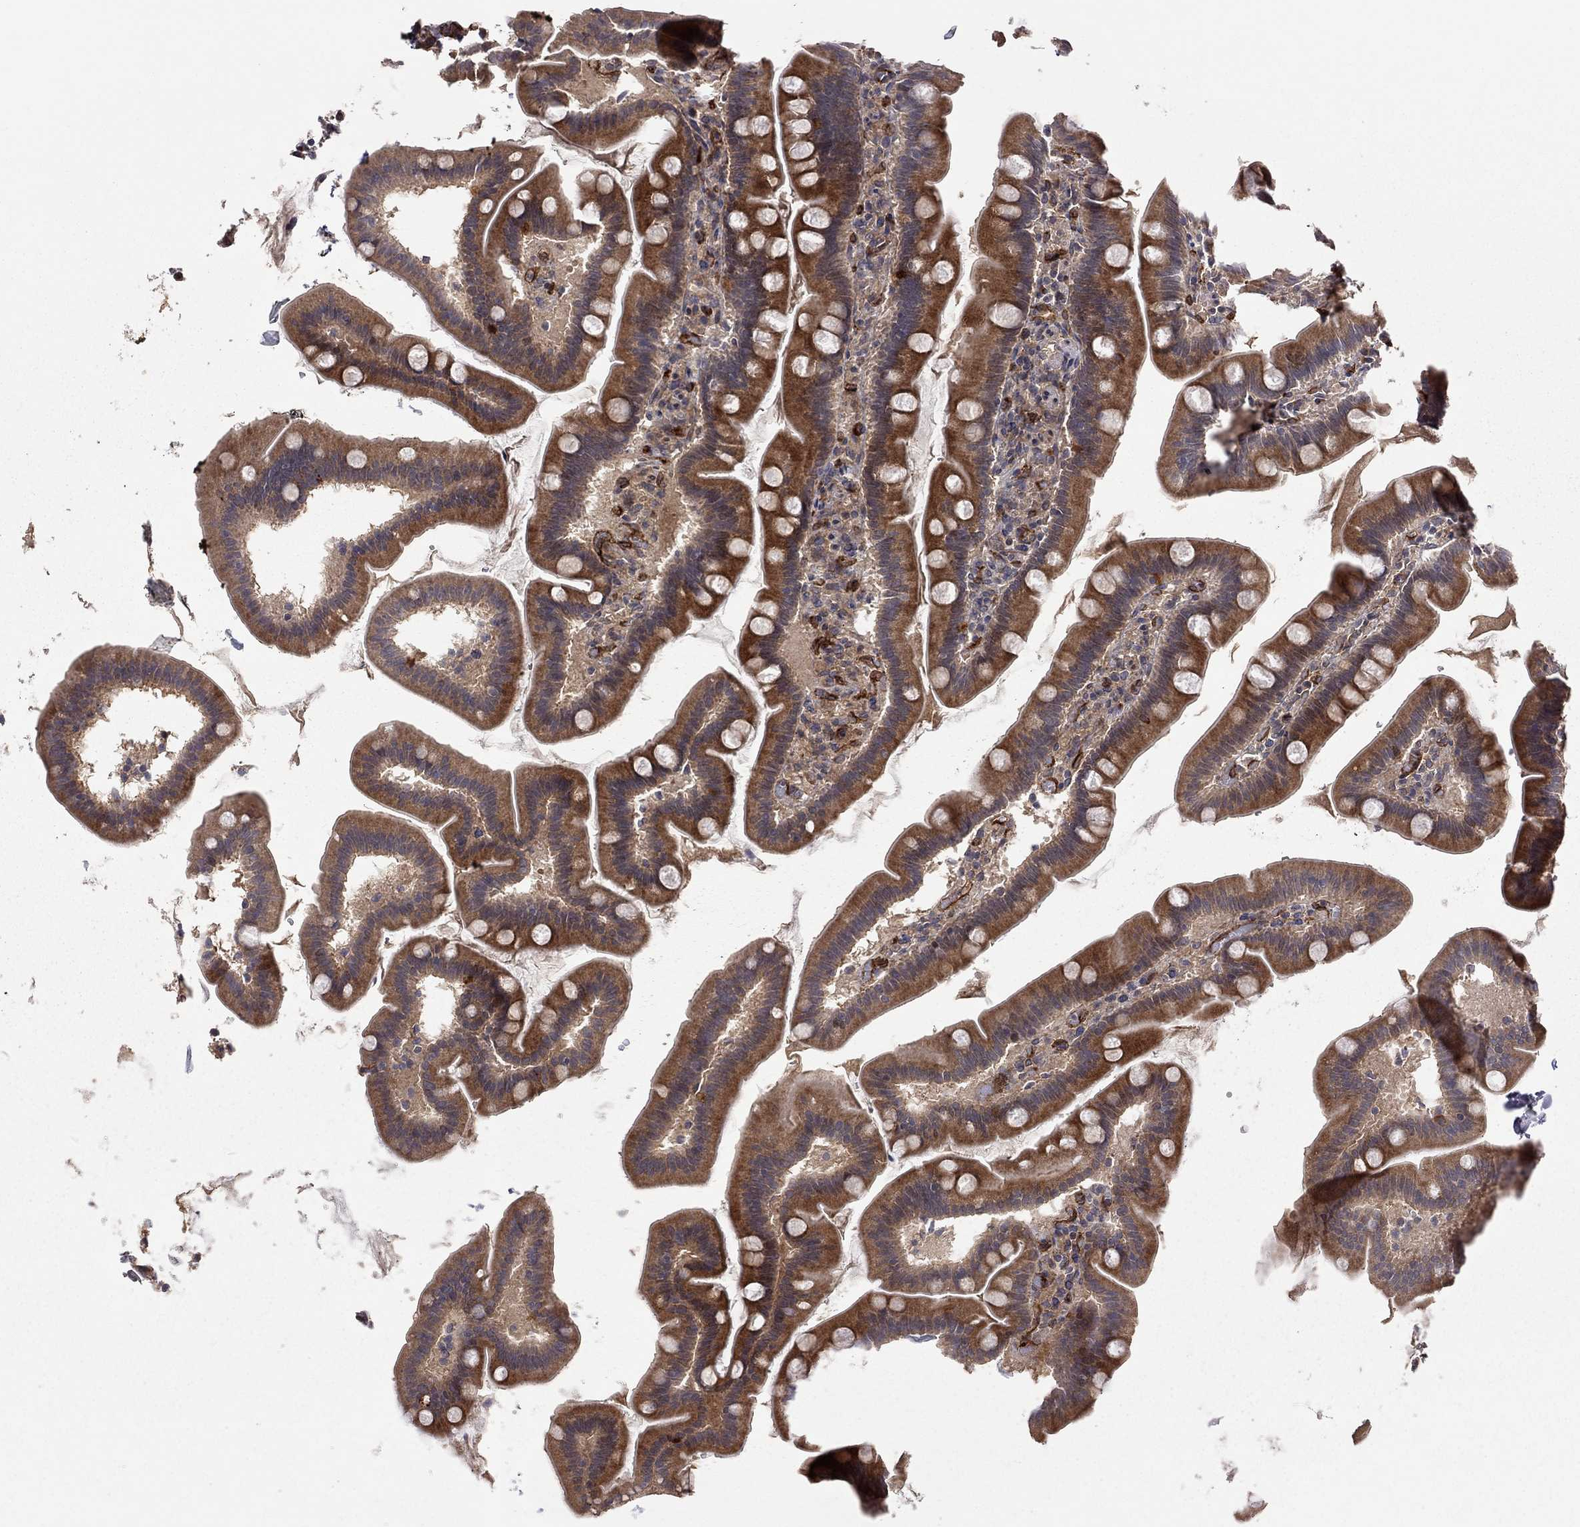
{"staining": {"intensity": "strong", "quantity": ">75%", "location": "cytoplasmic/membranous"}, "tissue": "duodenum", "cell_type": "Glandular cells", "image_type": "normal", "snomed": [{"axis": "morphology", "description": "Normal tissue, NOS"}, {"axis": "topography", "description": "Duodenum"}], "caption": "Strong cytoplasmic/membranous expression is present in approximately >75% of glandular cells in unremarkable duodenum. Nuclei are stained in blue.", "gene": "EXOC3L2", "patient": {"sex": "male", "age": 59}}